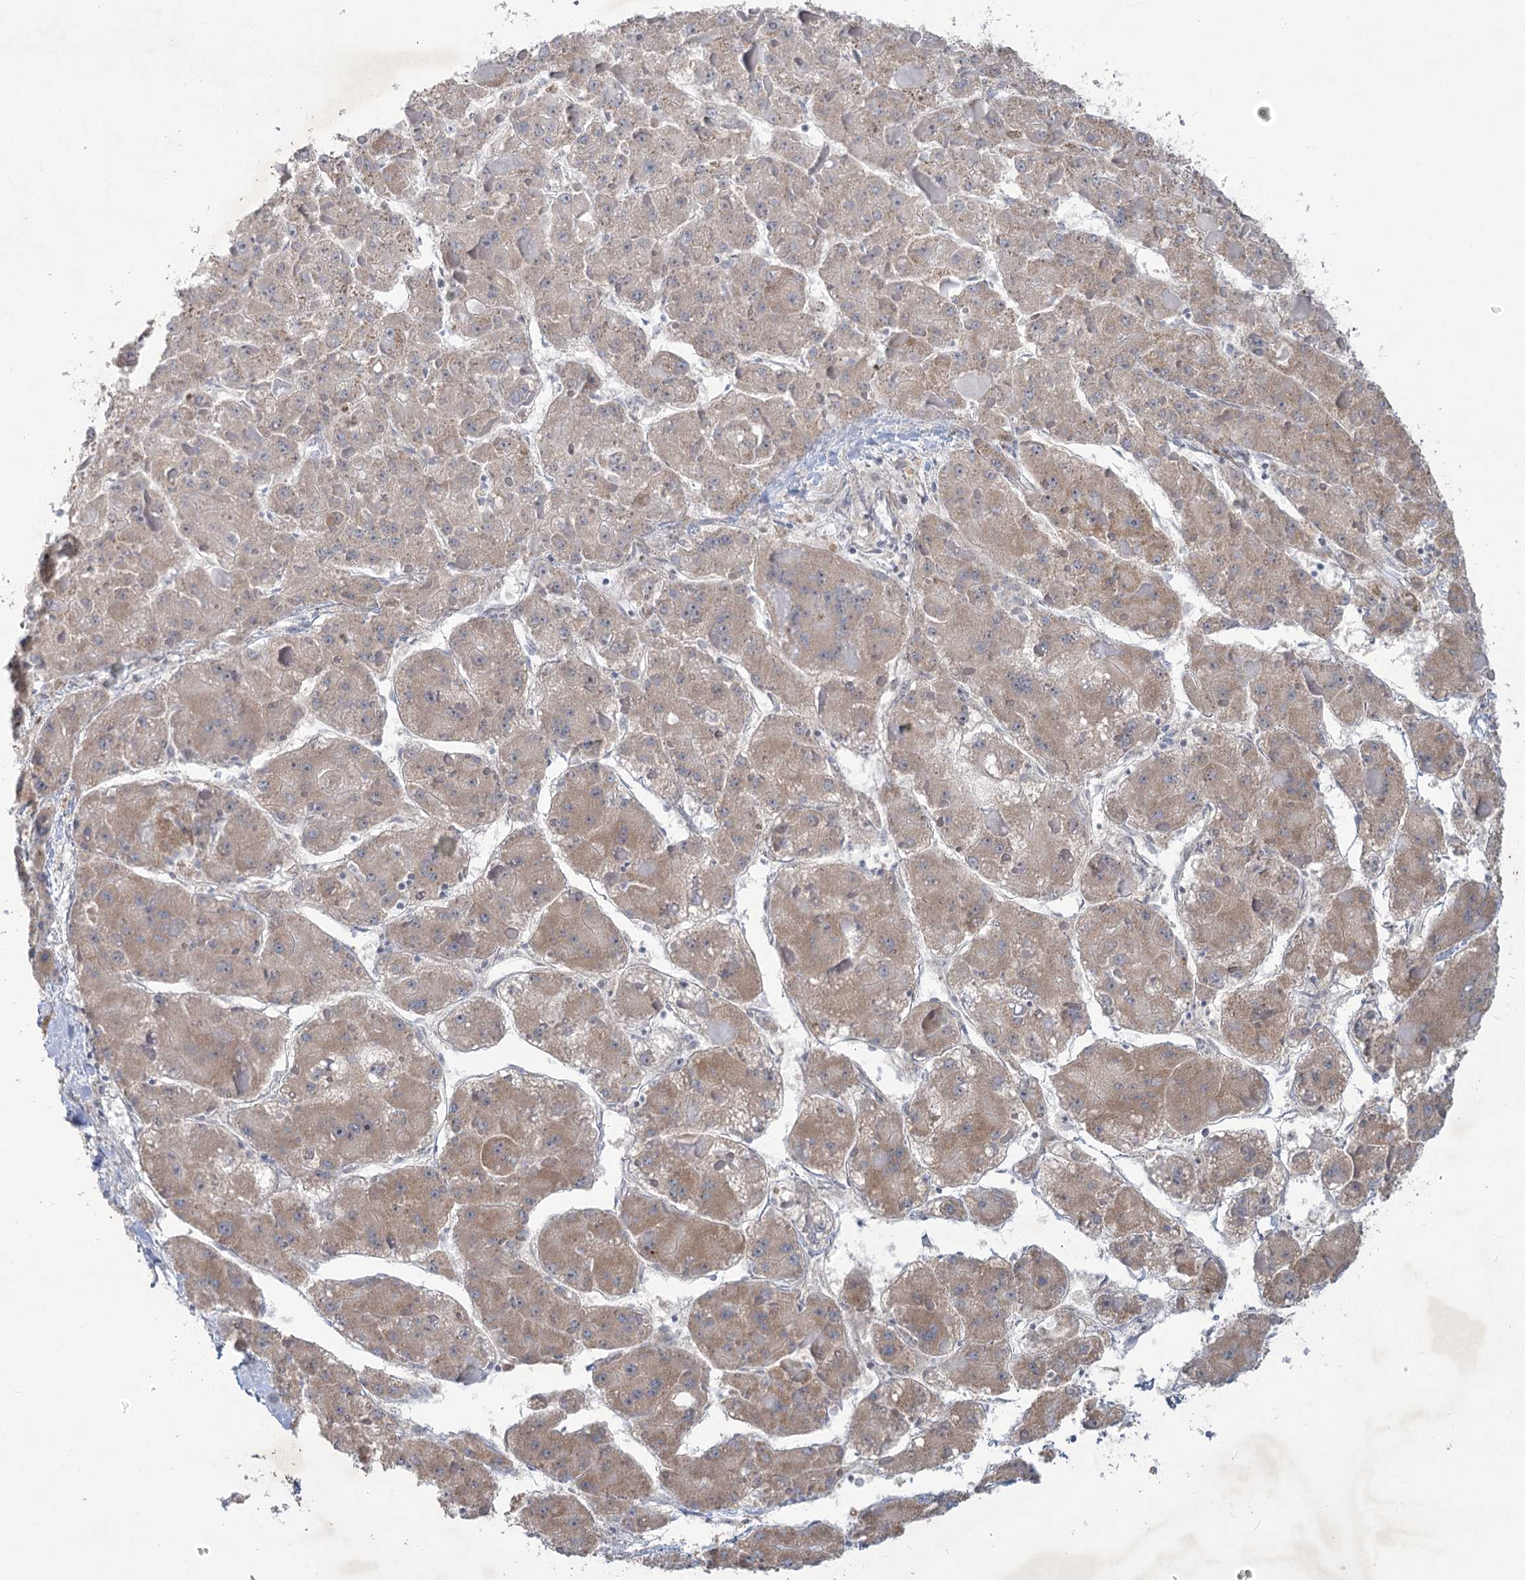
{"staining": {"intensity": "weak", "quantity": "25%-75%", "location": "cytoplasmic/membranous"}, "tissue": "liver cancer", "cell_type": "Tumor cells", "image_type": "cancer", "snomed": [{"axis": "morphology", "description": "Carcinoma, Hepatocellular, NOS"}, {"axis": "topography", "description": "Liver"}], "caption": "IHC (DAB) staining of human hepatocellular carcinoma (liver) demonstrates weak cytoplasmic/membranous protein staining in approximately 25%-75% of tumor cells.", "gene": "PLA2G12A", "patient": {"sex": "female", "age": 73}}